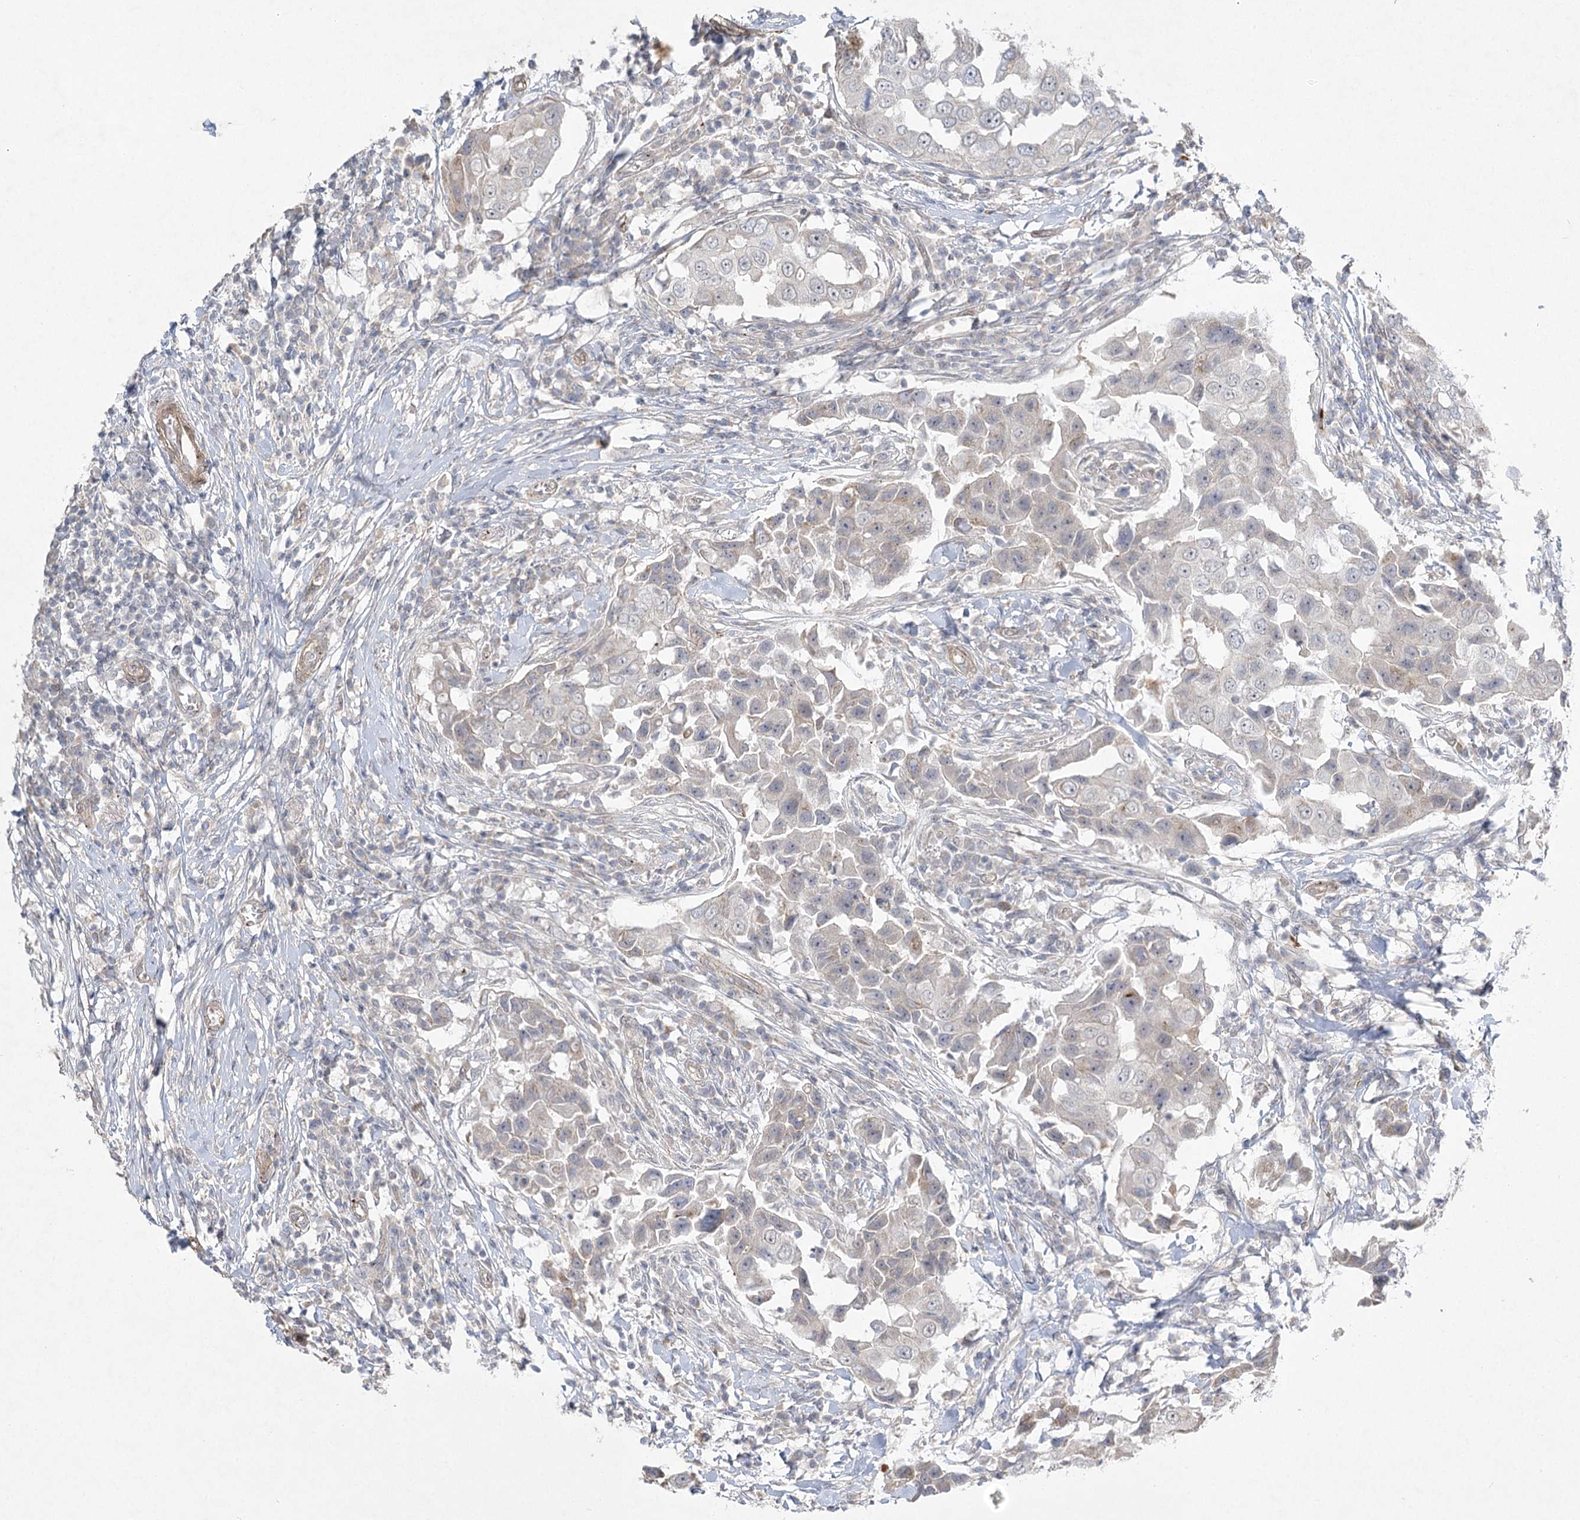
{"staining": {"intensity": "weak", "quantity": "25%-75%", "location": "cytoplasmic/membranous,nuclear"}, "tissue": "breast cancer", "cell_type": "Tumor cells", "image_type": "cancer", "snomed": [{"axis": "morphology", "description": "Duct carcinoma"}, {"axis": "topography", "description": "Breast"}], "caption": "Infiltrating ductal carcinoma (breast) stained with immunohistochemistry exhibits weak cytoplasmic/membranous and nuclear staining in approximately 25%-75% of tumor cells. (Brightfield microscopy of DAB IHC at high magnification).", "gene": "AMTN", "patient": {"sex": "female", "age": 27}}